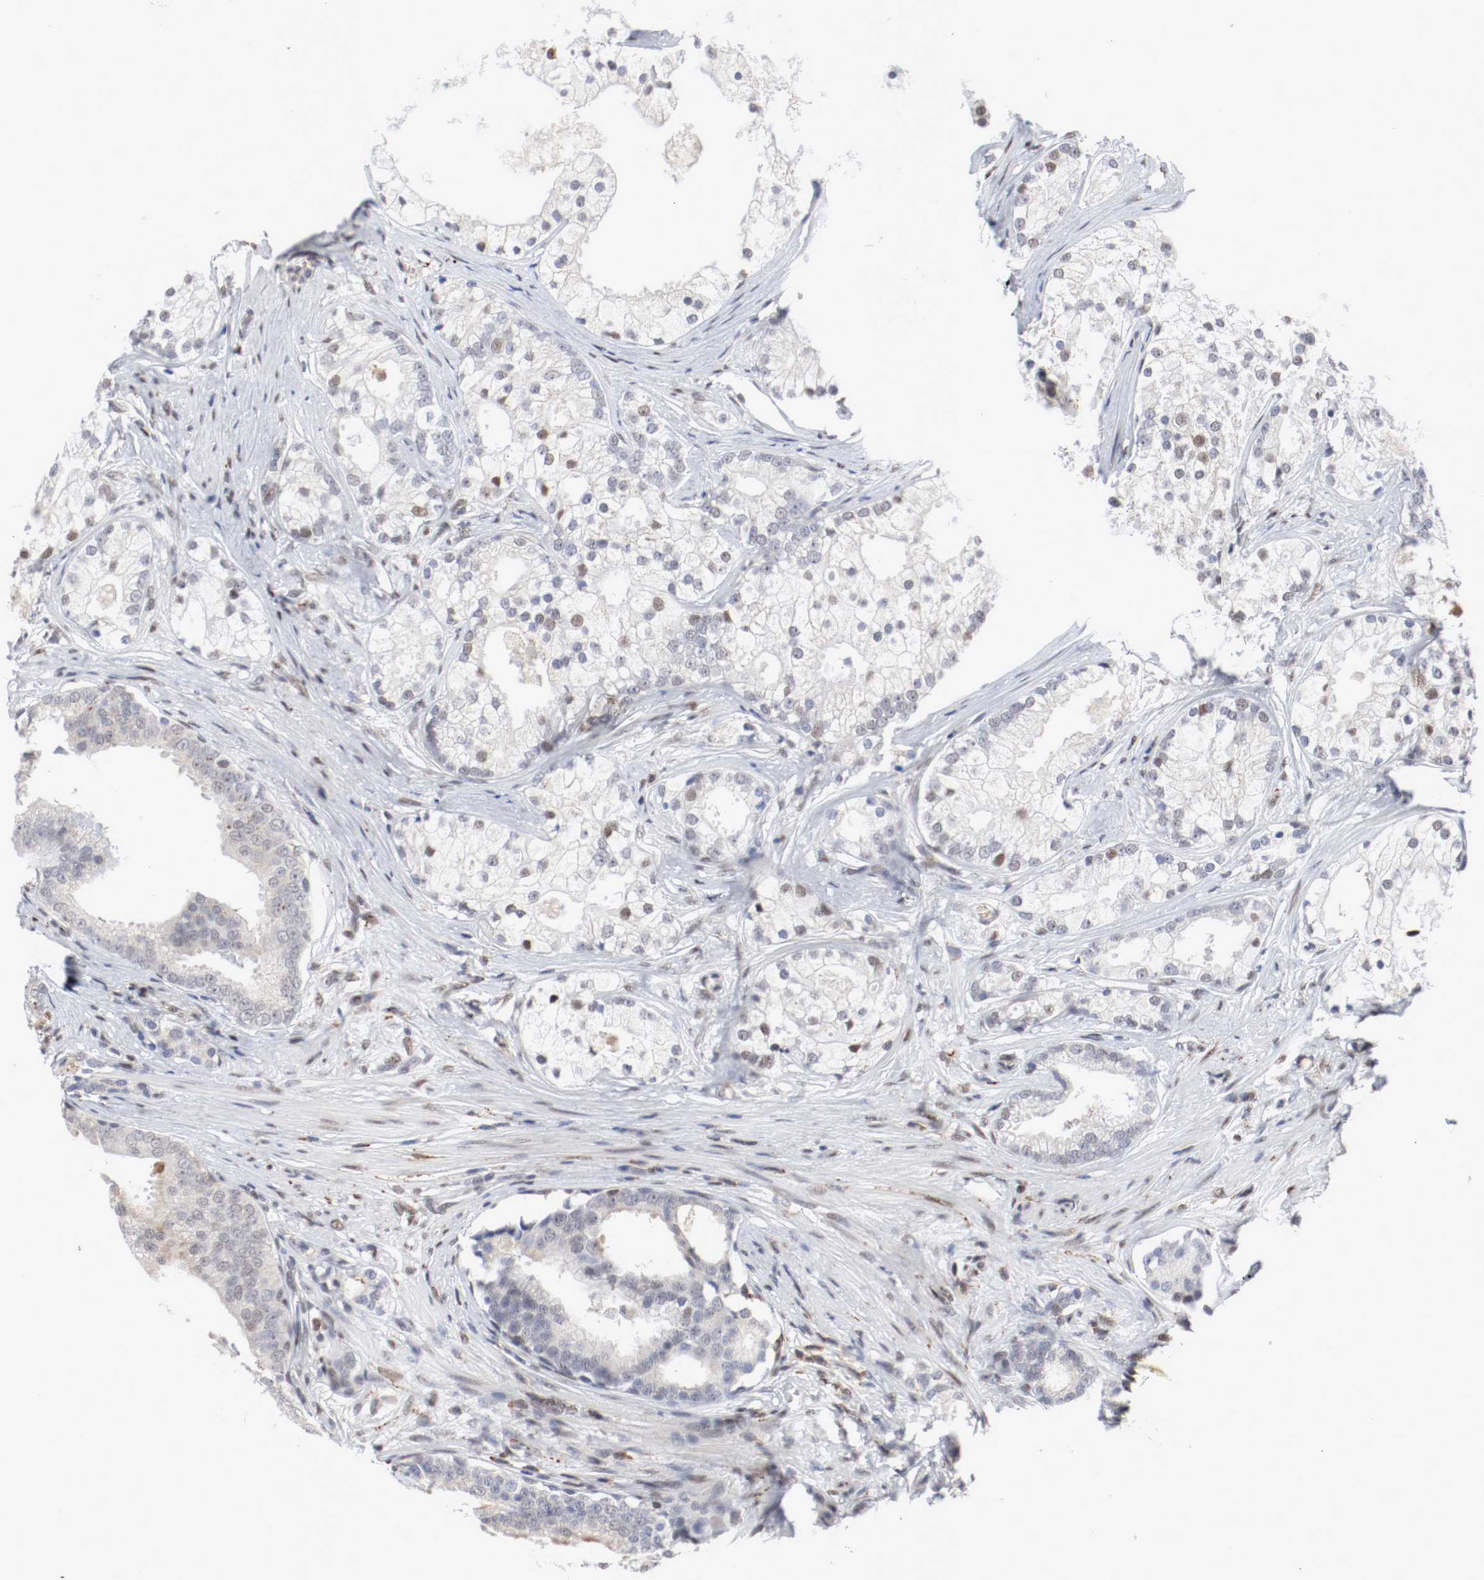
{"staining": {"intensity": "weak", "quantity": "<25%", "location": "nuclear"}, "tissue": "prostate cancer", "cell_type": "Tumor cells", "image_type": "cancer", "snomed": [{"axis": "morphology", "description": "Adenocarcinoma, Low grade"}, {"axis": "topography", "description": "Prostate"}], "caption": "This is an immunohistochemistry (IHC) micrograph of prostate cancer (adenocarcinoma (low-grade)). There is no staining in tumor cells.", "gene": "JUND", "patient": {"sex": "male", "age": 58}}